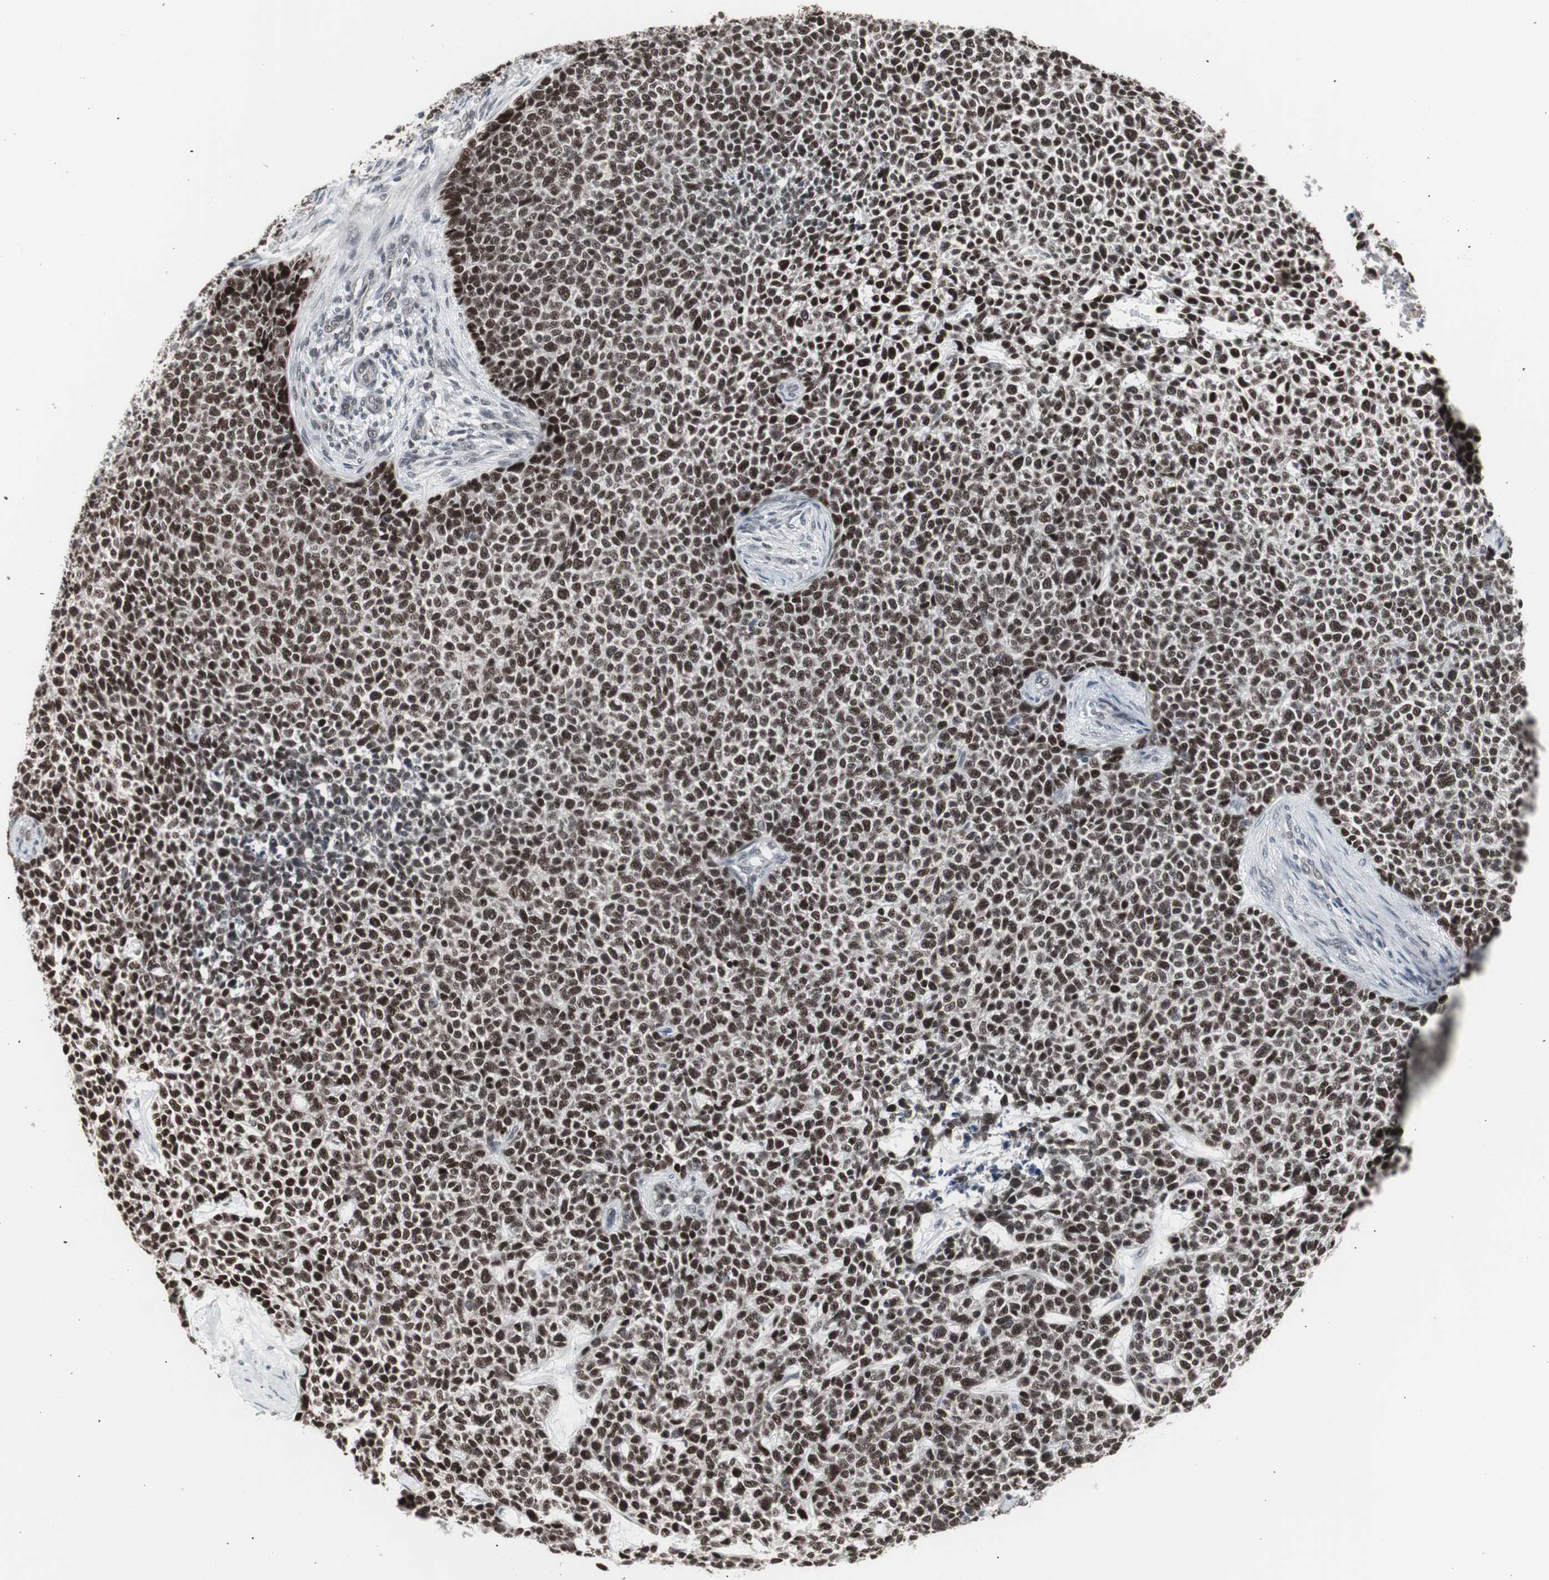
{"staining": {"intensity": "strong", "quantity": ">75%", "location": "nuclear"}, "tissue": "skin cancer", "cell_type": "Tumor cells", "image_type": "cancer", "snomed": [{"axis": "morphology", "description": "Basal cell carcinoma"}, {"axis": "topography", "description": "Skin"}], "caption": "Immunohistochemical staining of human skin cancer displays high levels of strong nuclear protein expression in approximately >75% of tumor cells. The protein of interest is stained brown, and the nuclei are stained in blue (DAB IHC with brightfield microscopy, high magnification).", "gene": "RXRA", "patient": {"sex": "female", "age": 84}}